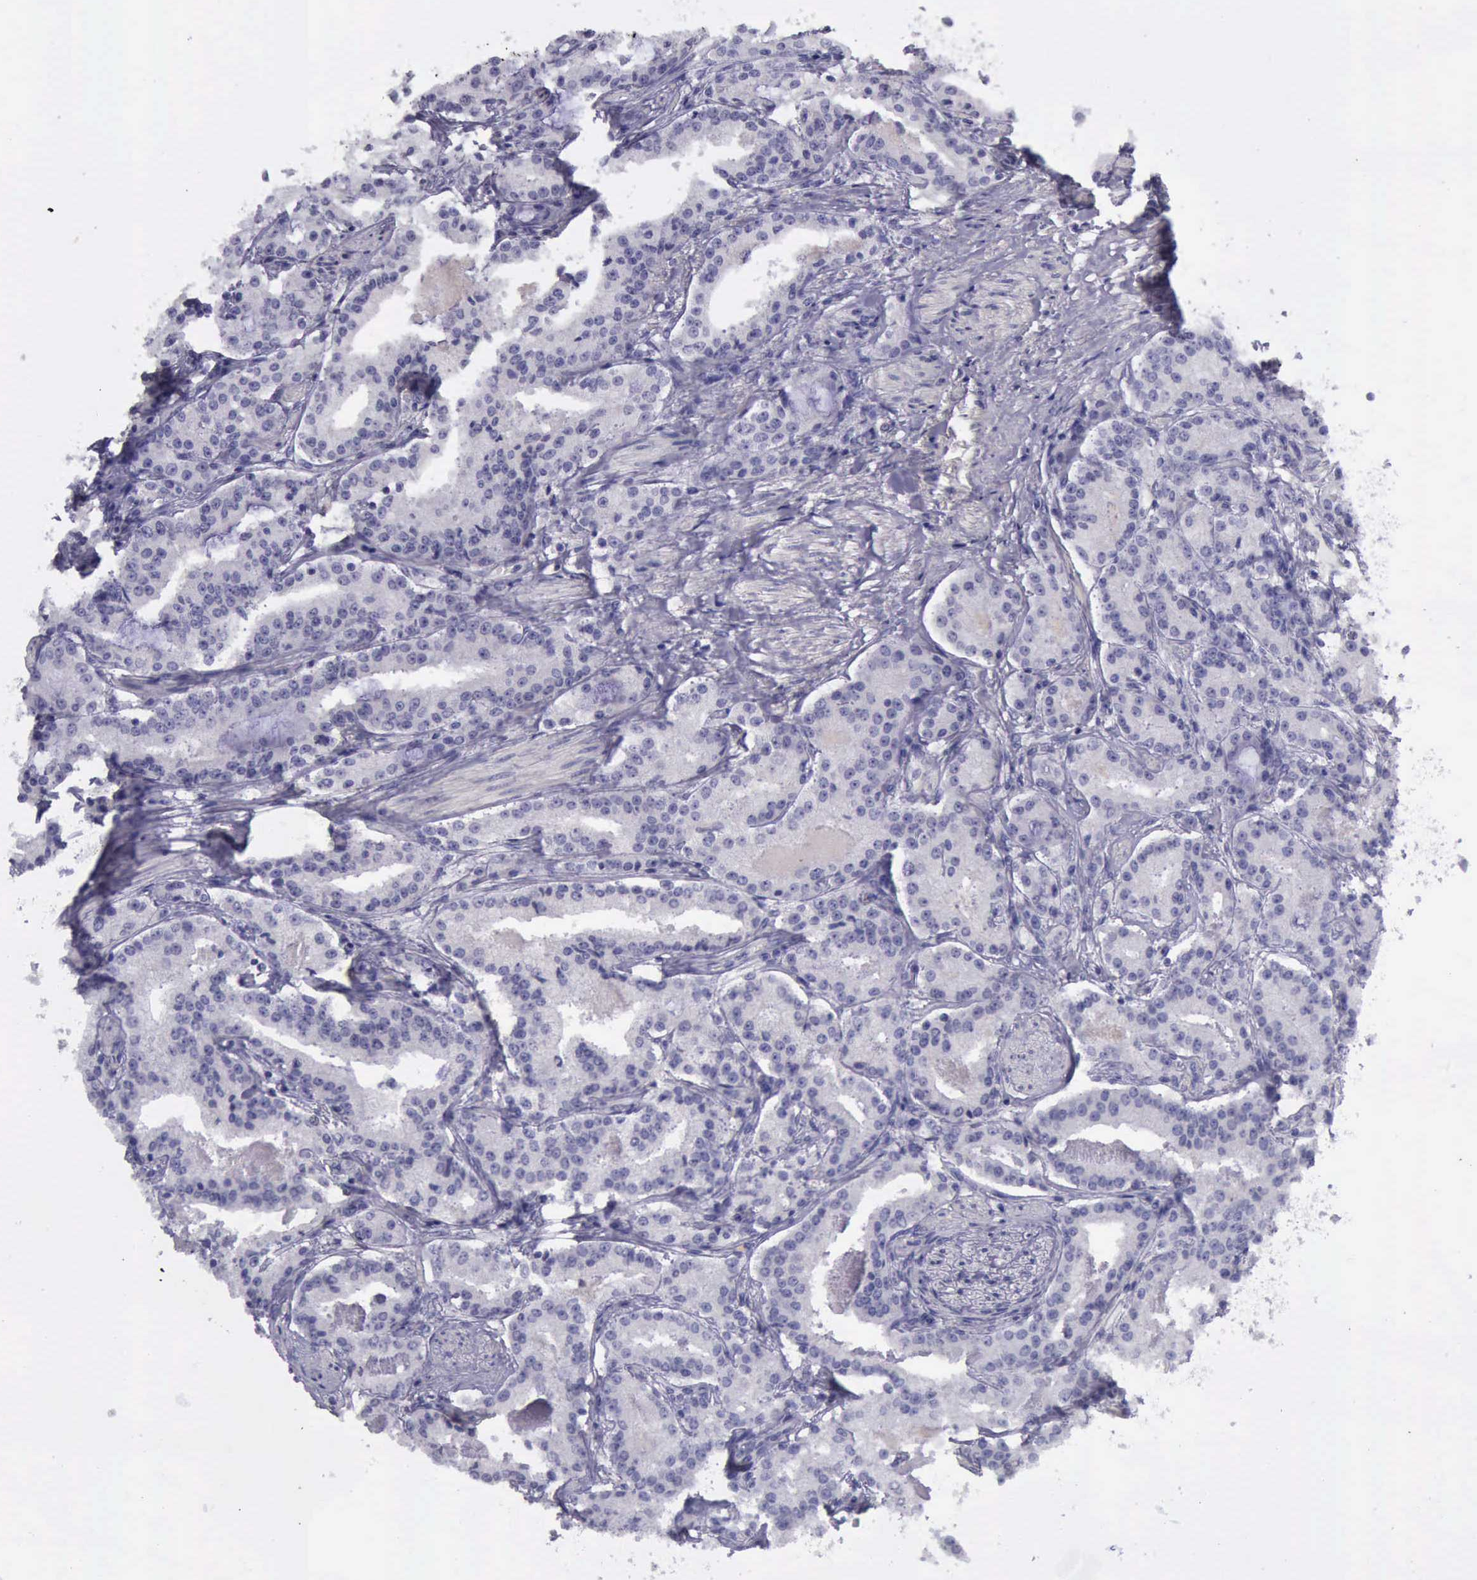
{"staining": {"intensity": "negative", "quantity": "none", "location": "none"}, "tissue": "prostate cancer", "cell_type": "Tumor cells", "image_type": "cancer", "snomed": [{"axis": "morphology", "description": "Adenocarcinoma, Medium grade"}, {"axis": "topography", "description": "Prostate"}], "caption": "This is a image of immunohistochemistry staining of prostate cancer, which shows no positivity in tumor cells. The staining was performed using DAB (3,3'-diaminobenzidine) to visualize the protein expression in brown, while the nuclei were stained in blue with hematoxylin (Magnification: 20x).", "gene": "ARNT2", "patient": {"sex": "male", "age": 72}}